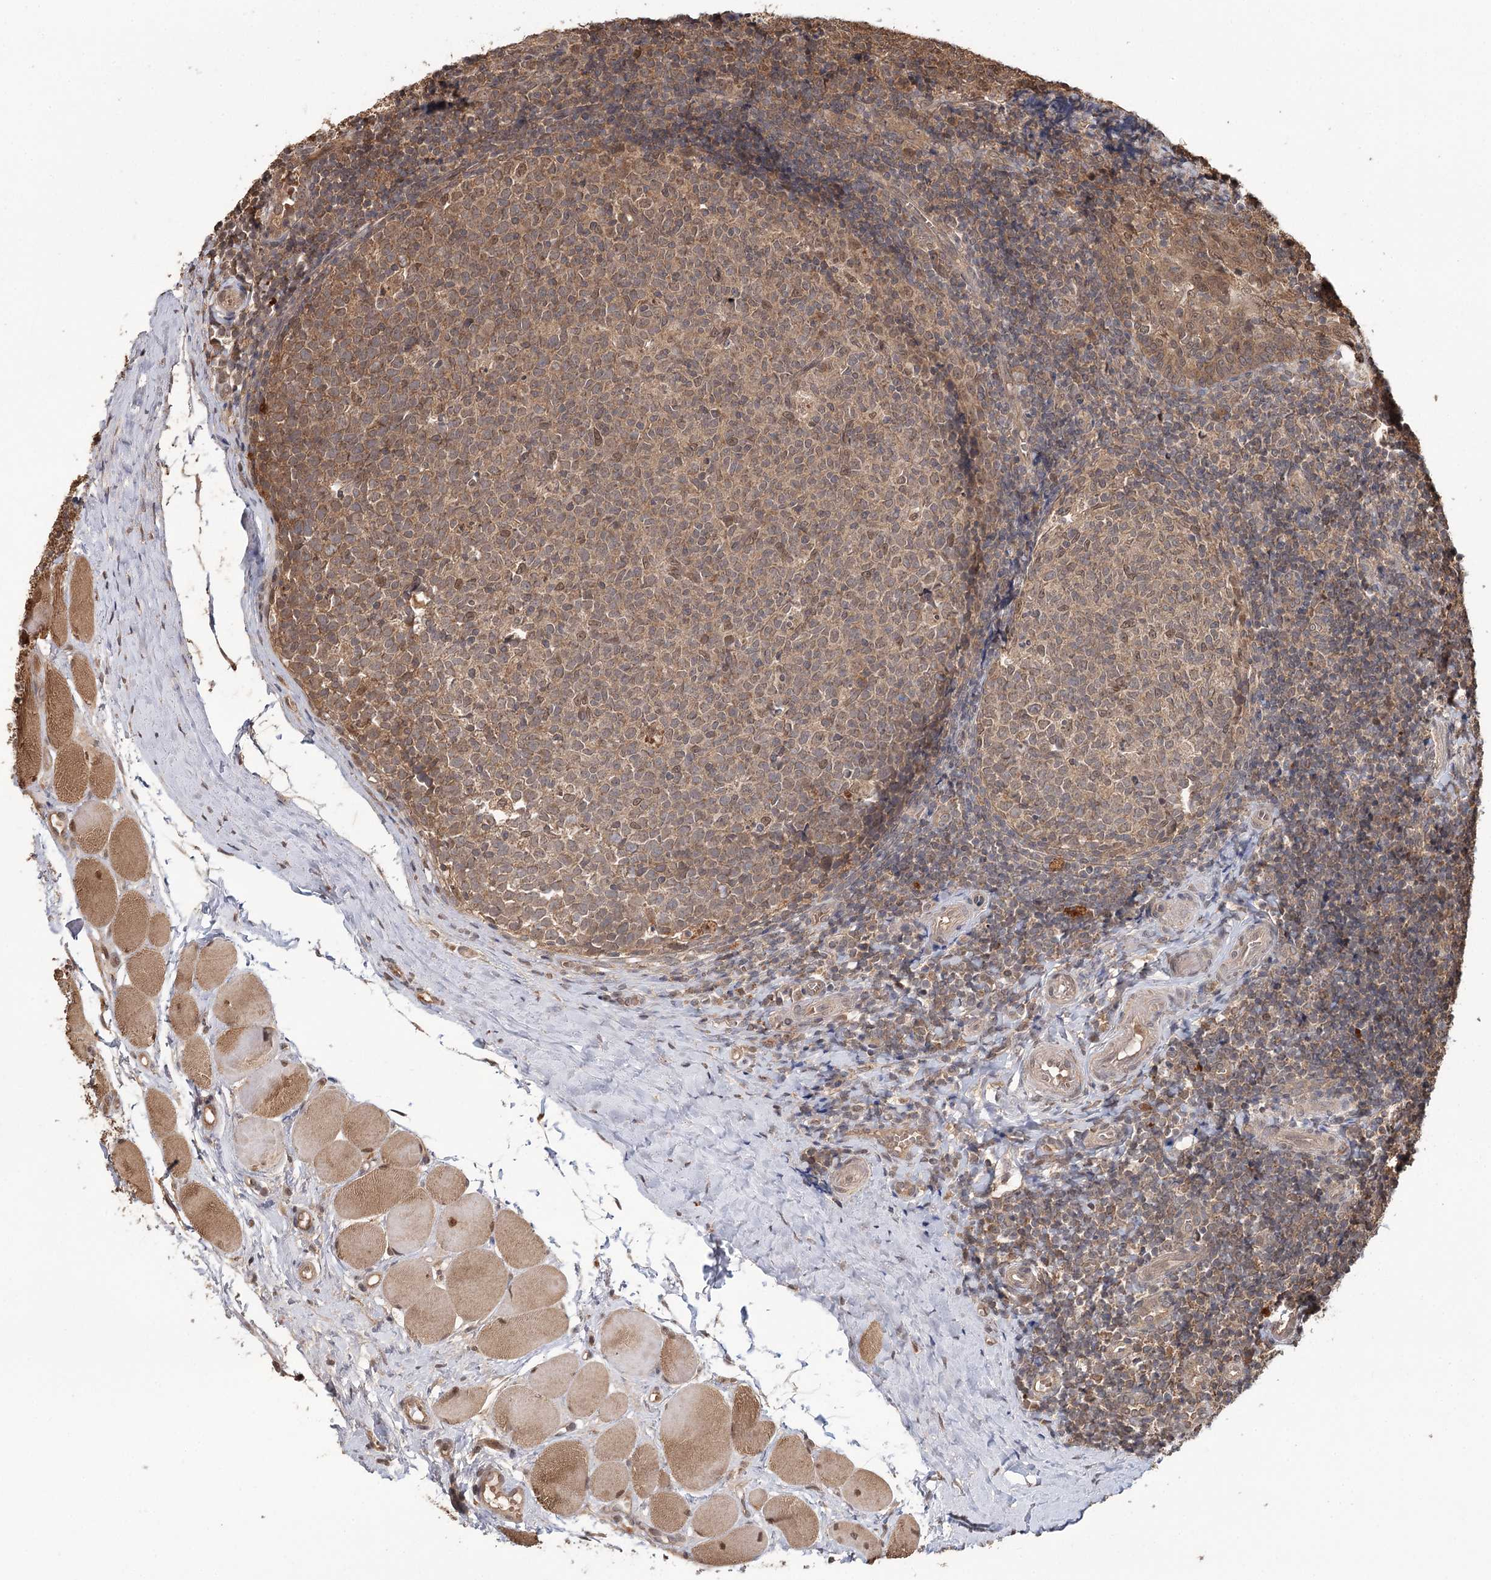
{"staining": {"intensity": "weak", "quantity": "25%-75%", "location": "cytoplasmic/membranous,nuclear"}, "tissue": "tonsil", "cell_type": "Germinal center cells", "image_type": "normal", "snomed": [{"axis": "morphology", "description": "Normal tissue, NOS"}, {"axis": "topography", "description": "Tonsil"}], "caption": "Immunohistochemistry (DAB) staining of normal tonsil reveals weak cytoplasmic/membranous,nuclear protein expression in about 25%-75% of germinal center cells. The staining was performed using DAB to visualize the protein expression in brown, while the nuclei were stained in blue with hematoxylin (Magnification: 20x).", "gene": "N6AMT1", "patient": {"sex": "female", "age": 19}}